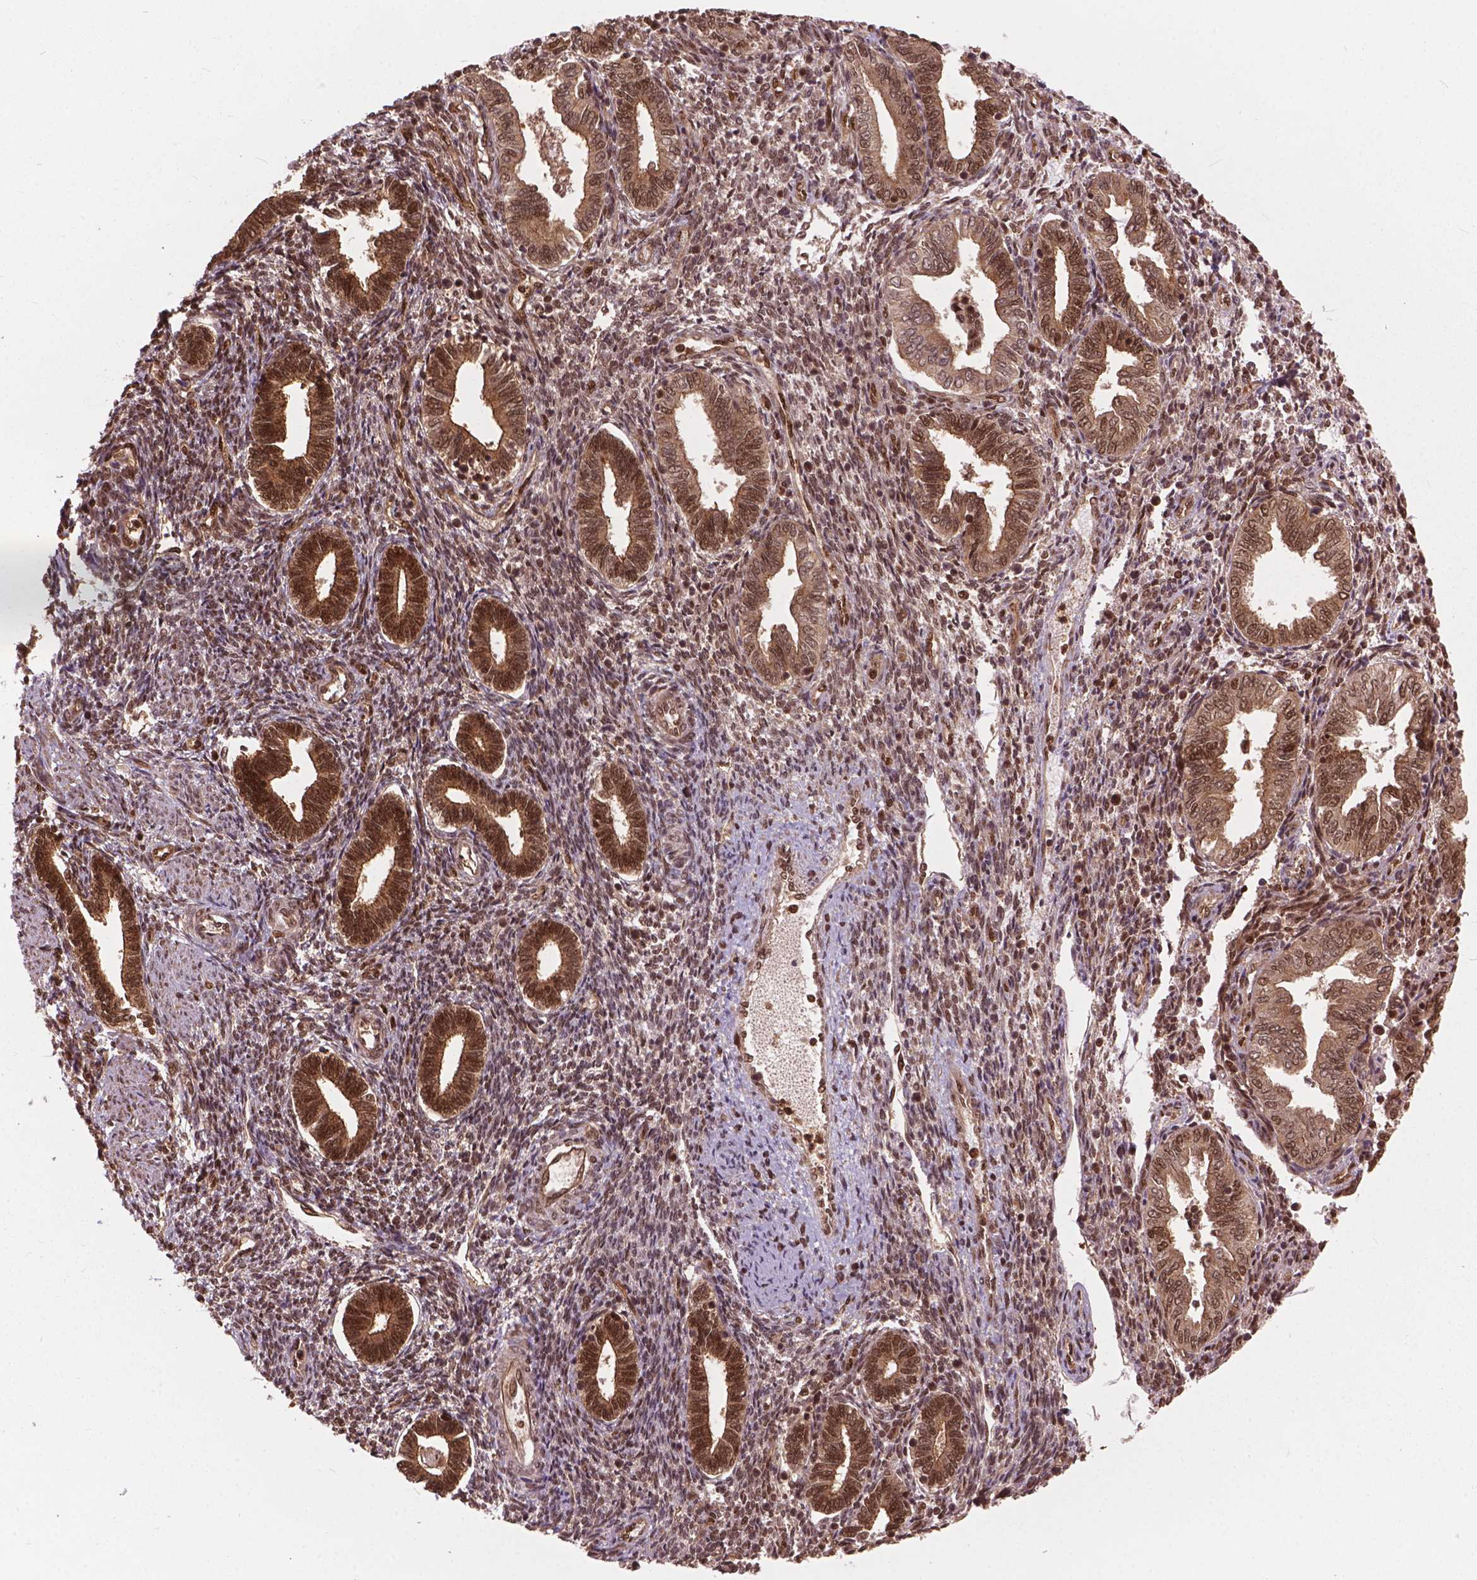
{"staining": {"intensity": "strong", "quantity": ">75%", "location": "nuclear"}, "tissue": "endometrium", "cell_type": "Cells in endometrial stroma", "image_type": "normal", "snomed": [{"axis": "morphology", "description": "Normal tissue, NOS"}, {"axis": "topography", "description": "Endometrium"}], "caption": "DAB immunohistochemical staining of unremarkable endometrium reveals strong nuclear protein expression in about >75% of cells in endometrial stroma.", "gene": "ANP32A", "patient": {"sex": "female", "age": 42}}